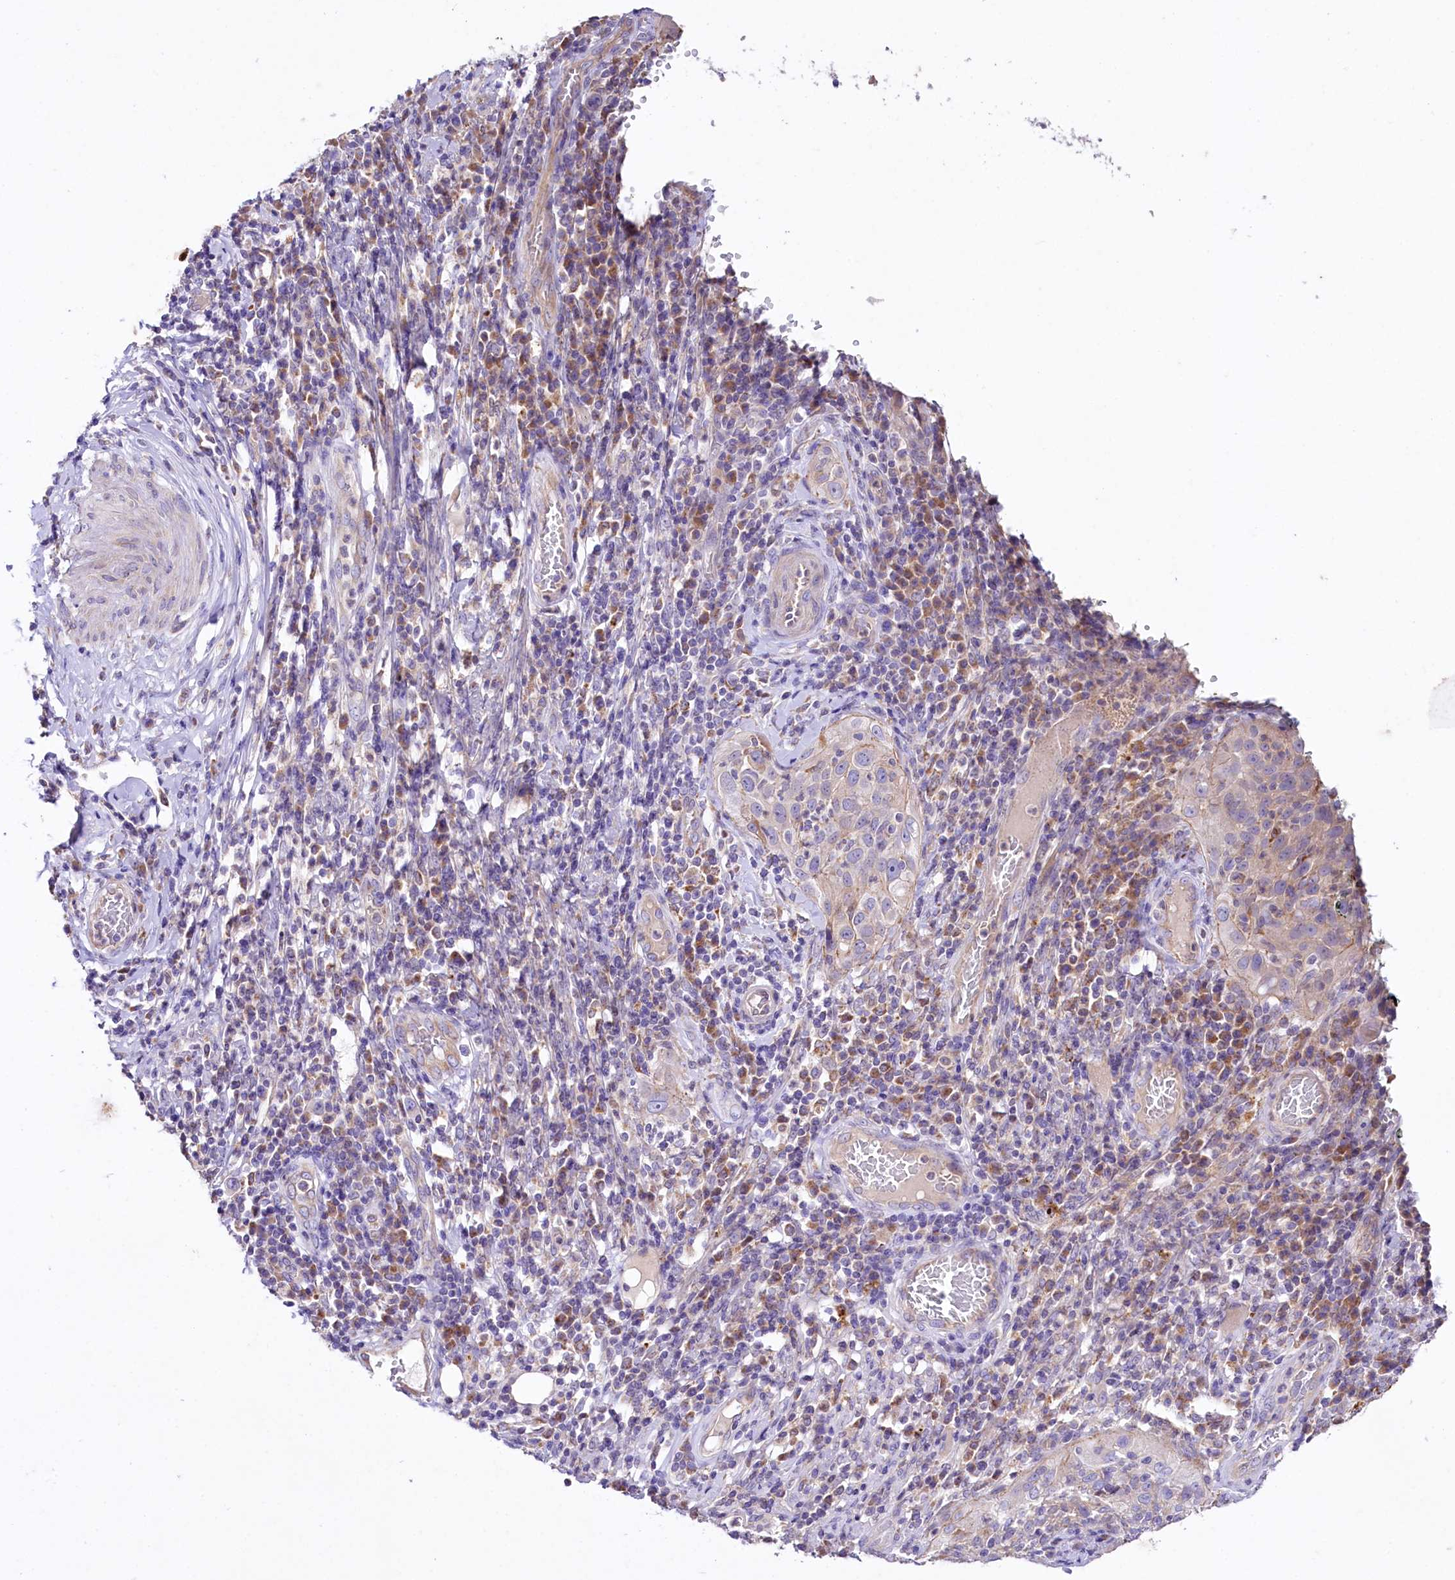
{"staining": {"intensity": "moderate", "quantity": "<25%", "location": "cytoplasmic/membranous"}, "tissue": "cervical cancer", "cell_type": "Tumor cells", "image_type": "cancer", "snomed": [{"axis": "morphology", "description": "Squamous cell carcinoma, NOS"}, {"axis": "topography", "description": "Cervix"}], "caption": "Moderate cytoplasmic/membranous staining is identified in about <25% of tumor cells in squamous cell carcinoma (cervical).", "gene": "SACM1L", "patient": {"sex": "female", "age": 31}}